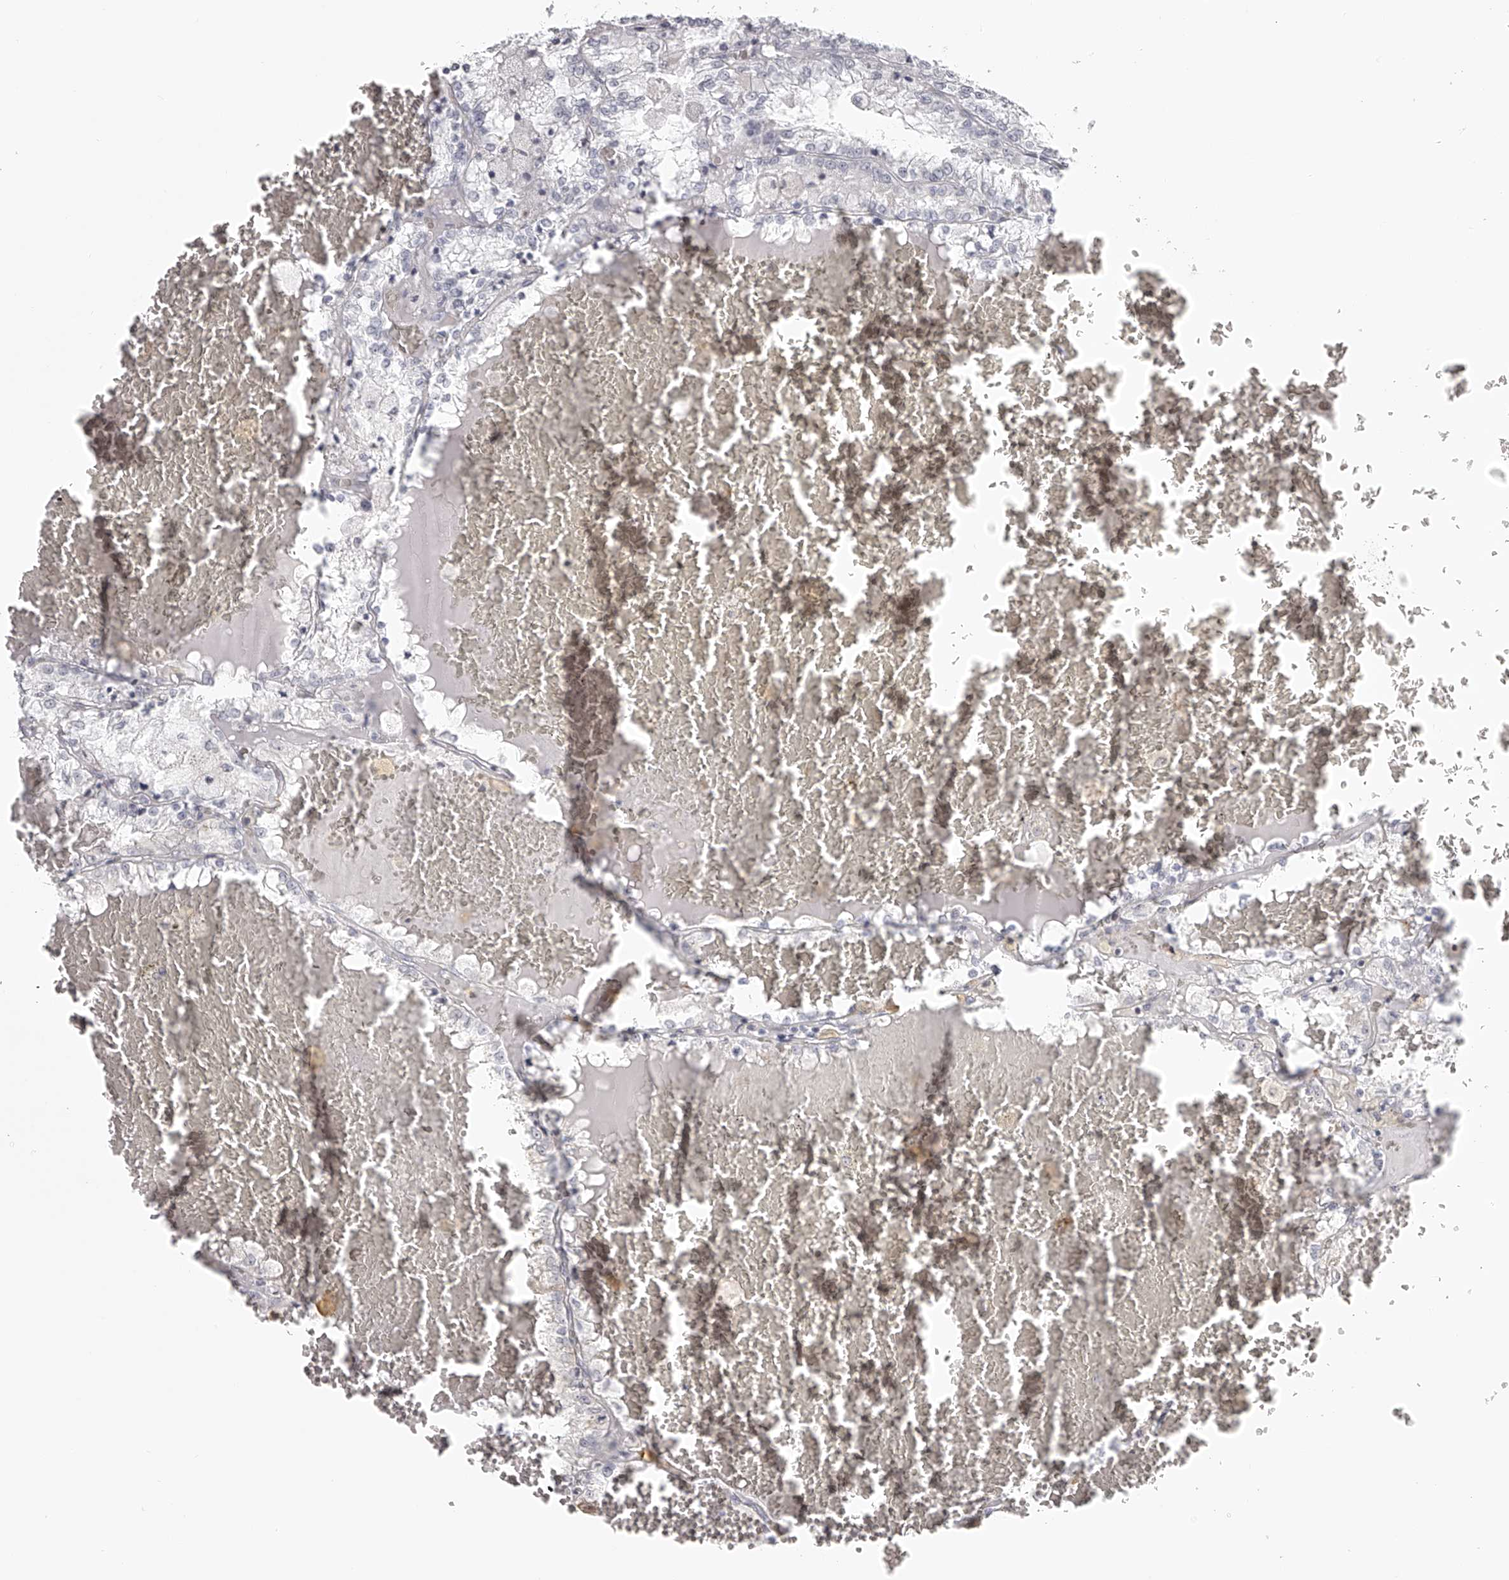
{"staining": {"intensity": "negative", "quantity": "none", "location": "none"}, "tissue": "renal cancer", "cell_type": "Tumor cells", "image_type": "cancer", "snomed": [{"axis": "morphology", "description": "Adenocarcinoma, NOS"}, {"axis": "topography", "description": "Kidney"}], "caption": "Immunohistochemistry micrograph of human renal adenocarcinoma stained for a protein (brown), which shows no positivity in tumor cells.", "gene": "SEC11C", "patient": {"sex": "female", "age": 56}}